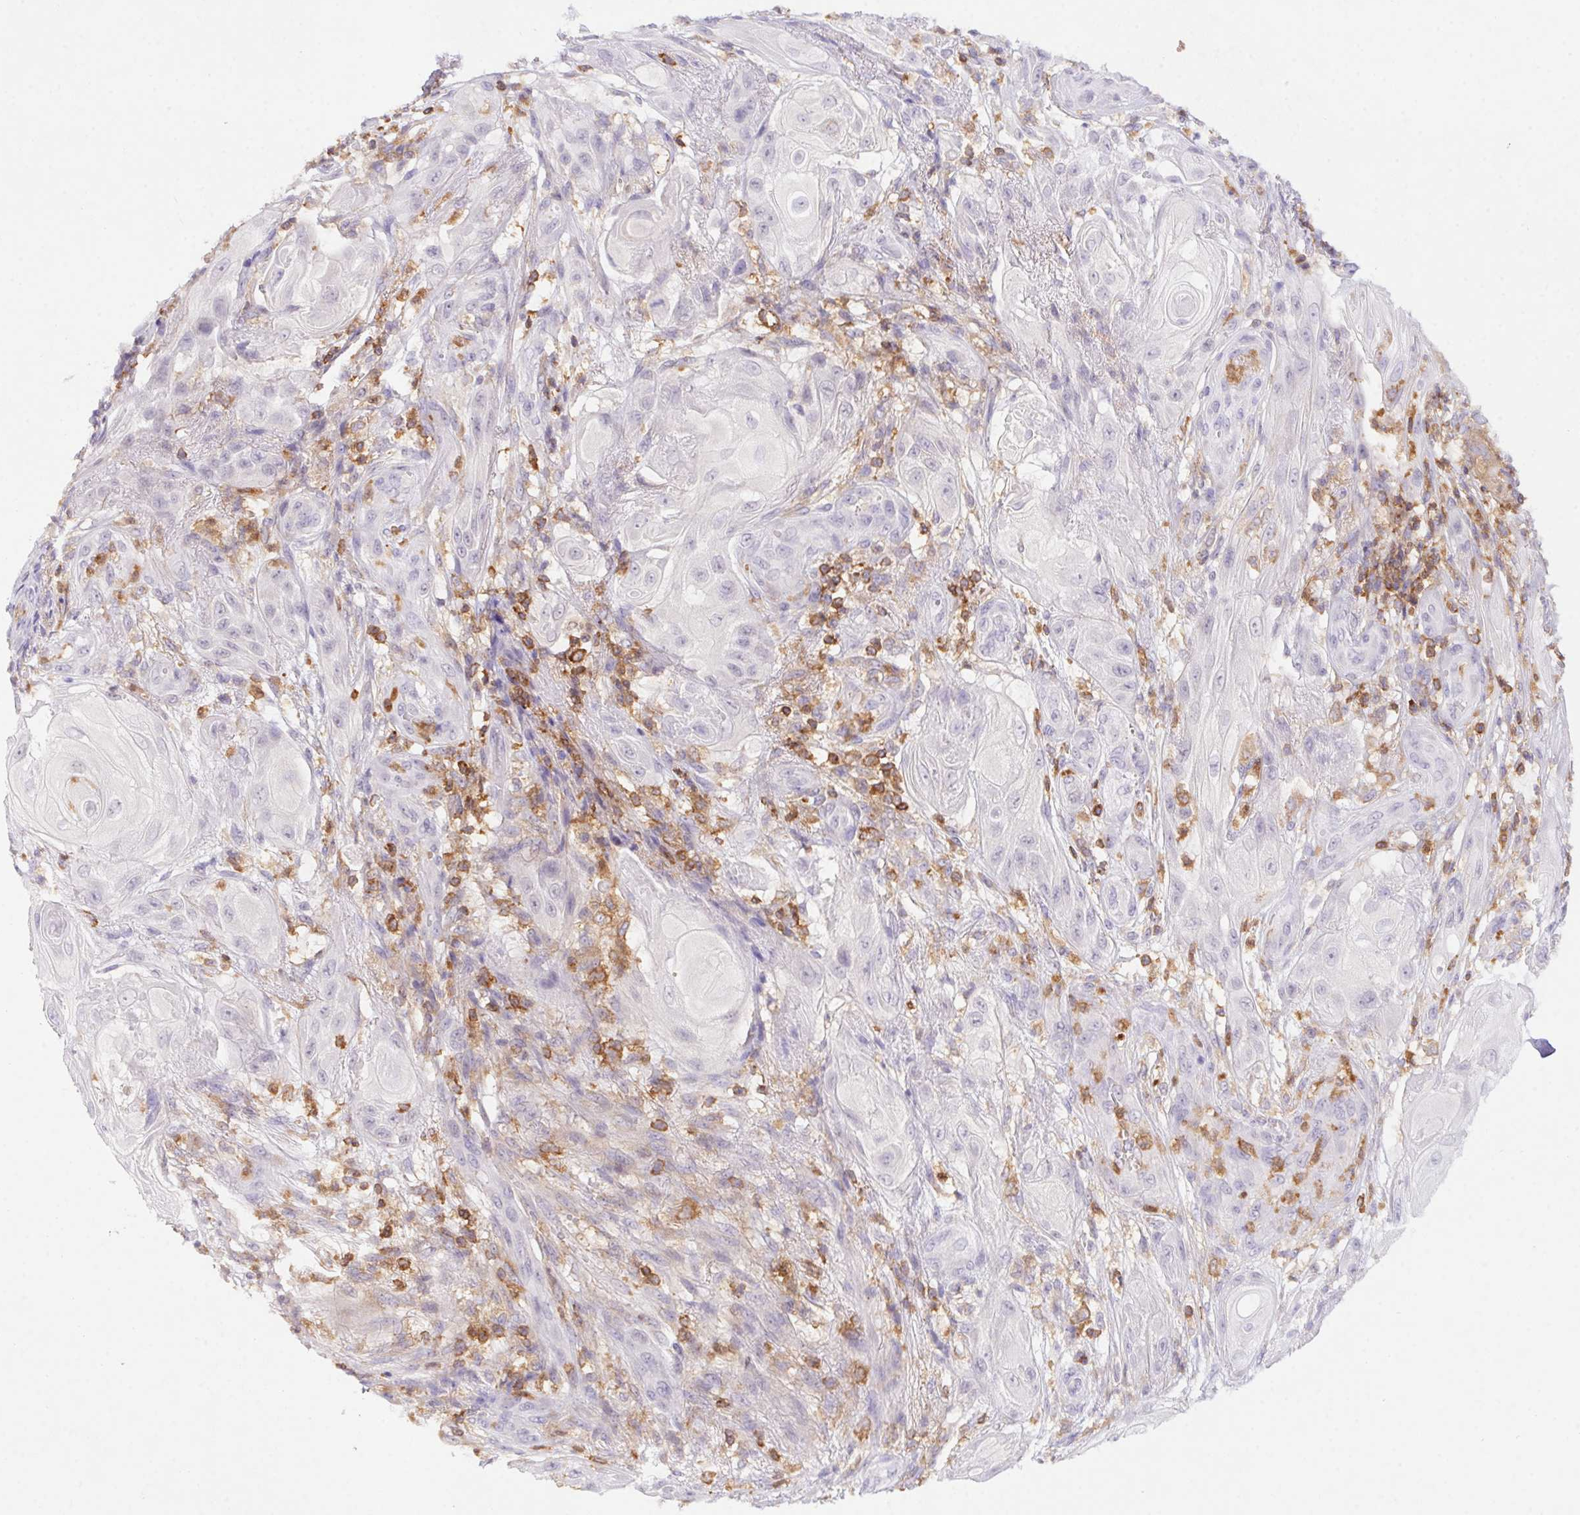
{"staining": {"intensity": "negative", "quantity": "none", "location": "none"}, "tissue": "skin cancer", "cell_type": "Tumor cells", "image_type": "cancer", "snomed": [{"axis": "morphology", "description": "Squamous cell carcinoma, NOS"}, {"axis": "topography", "description": "Skin"}], "caption": "Tumor cells are negative for protein expression in human squamous cell carcinoma (skin).", "gene": "APBB1IP", "patient": {"sex": "male", "age": 62}}